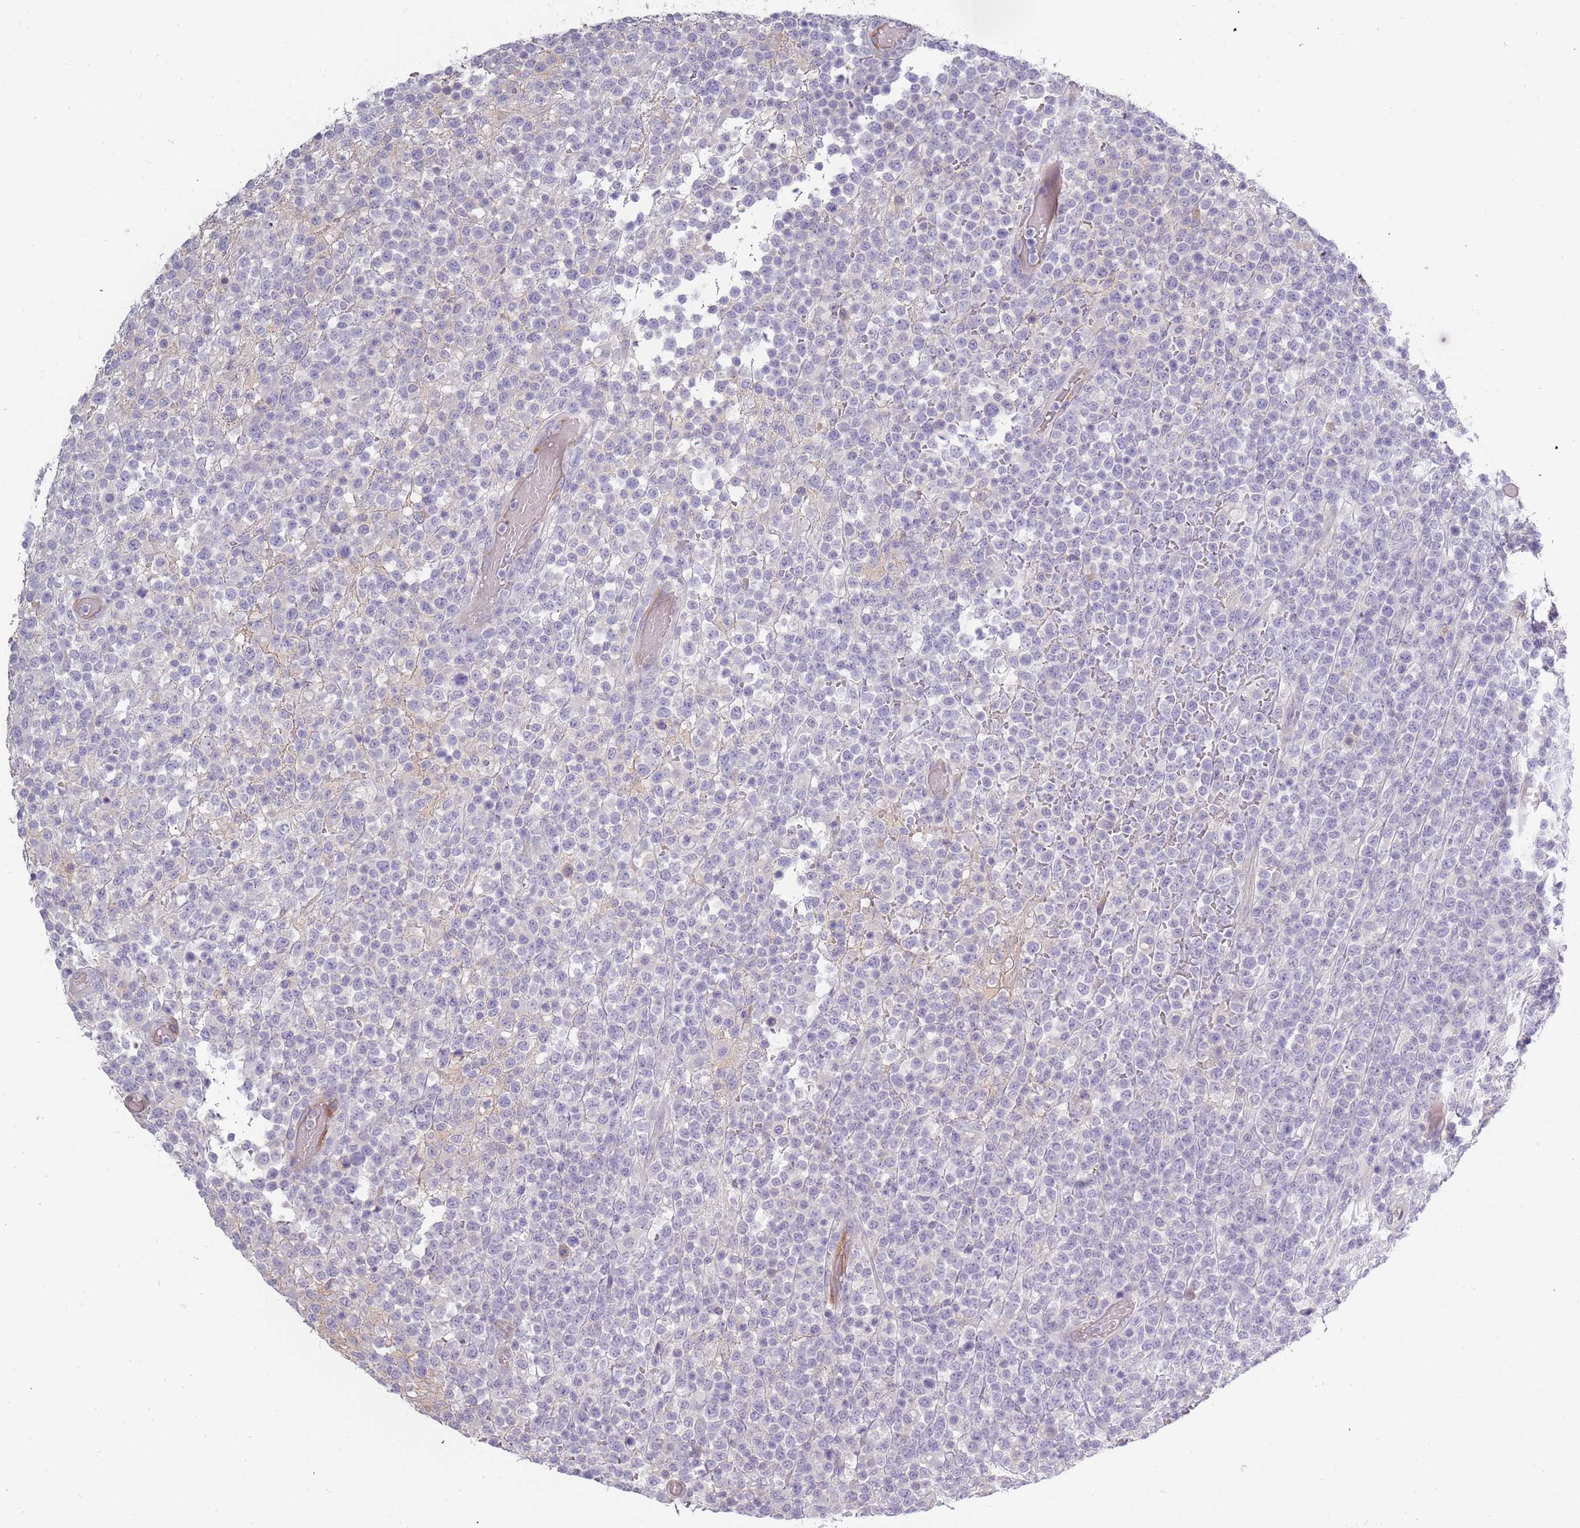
{"staining": {"intensity": "negative", "quantity": "none", "location": "none"}, "tissue": "lymphoma", "cell_type": "Tumor cells", "image_type": "cancer", "snomed": [{"axis": "morphology", "description": "Malignant lymphoma, non-Hodgkin's type, High grade"}, {"axis": "topography", "description": "Colon"}], "caption": "Immunohistochemistry (IHC) image of neoplastic tissue: human lymphoma stained with DAB (3,3'-diaminobenzidine) displays no significant protein expression in tumor cells.", "gene": "TNFRSF6B", "patient": {"sex": "female", "age": 53}}